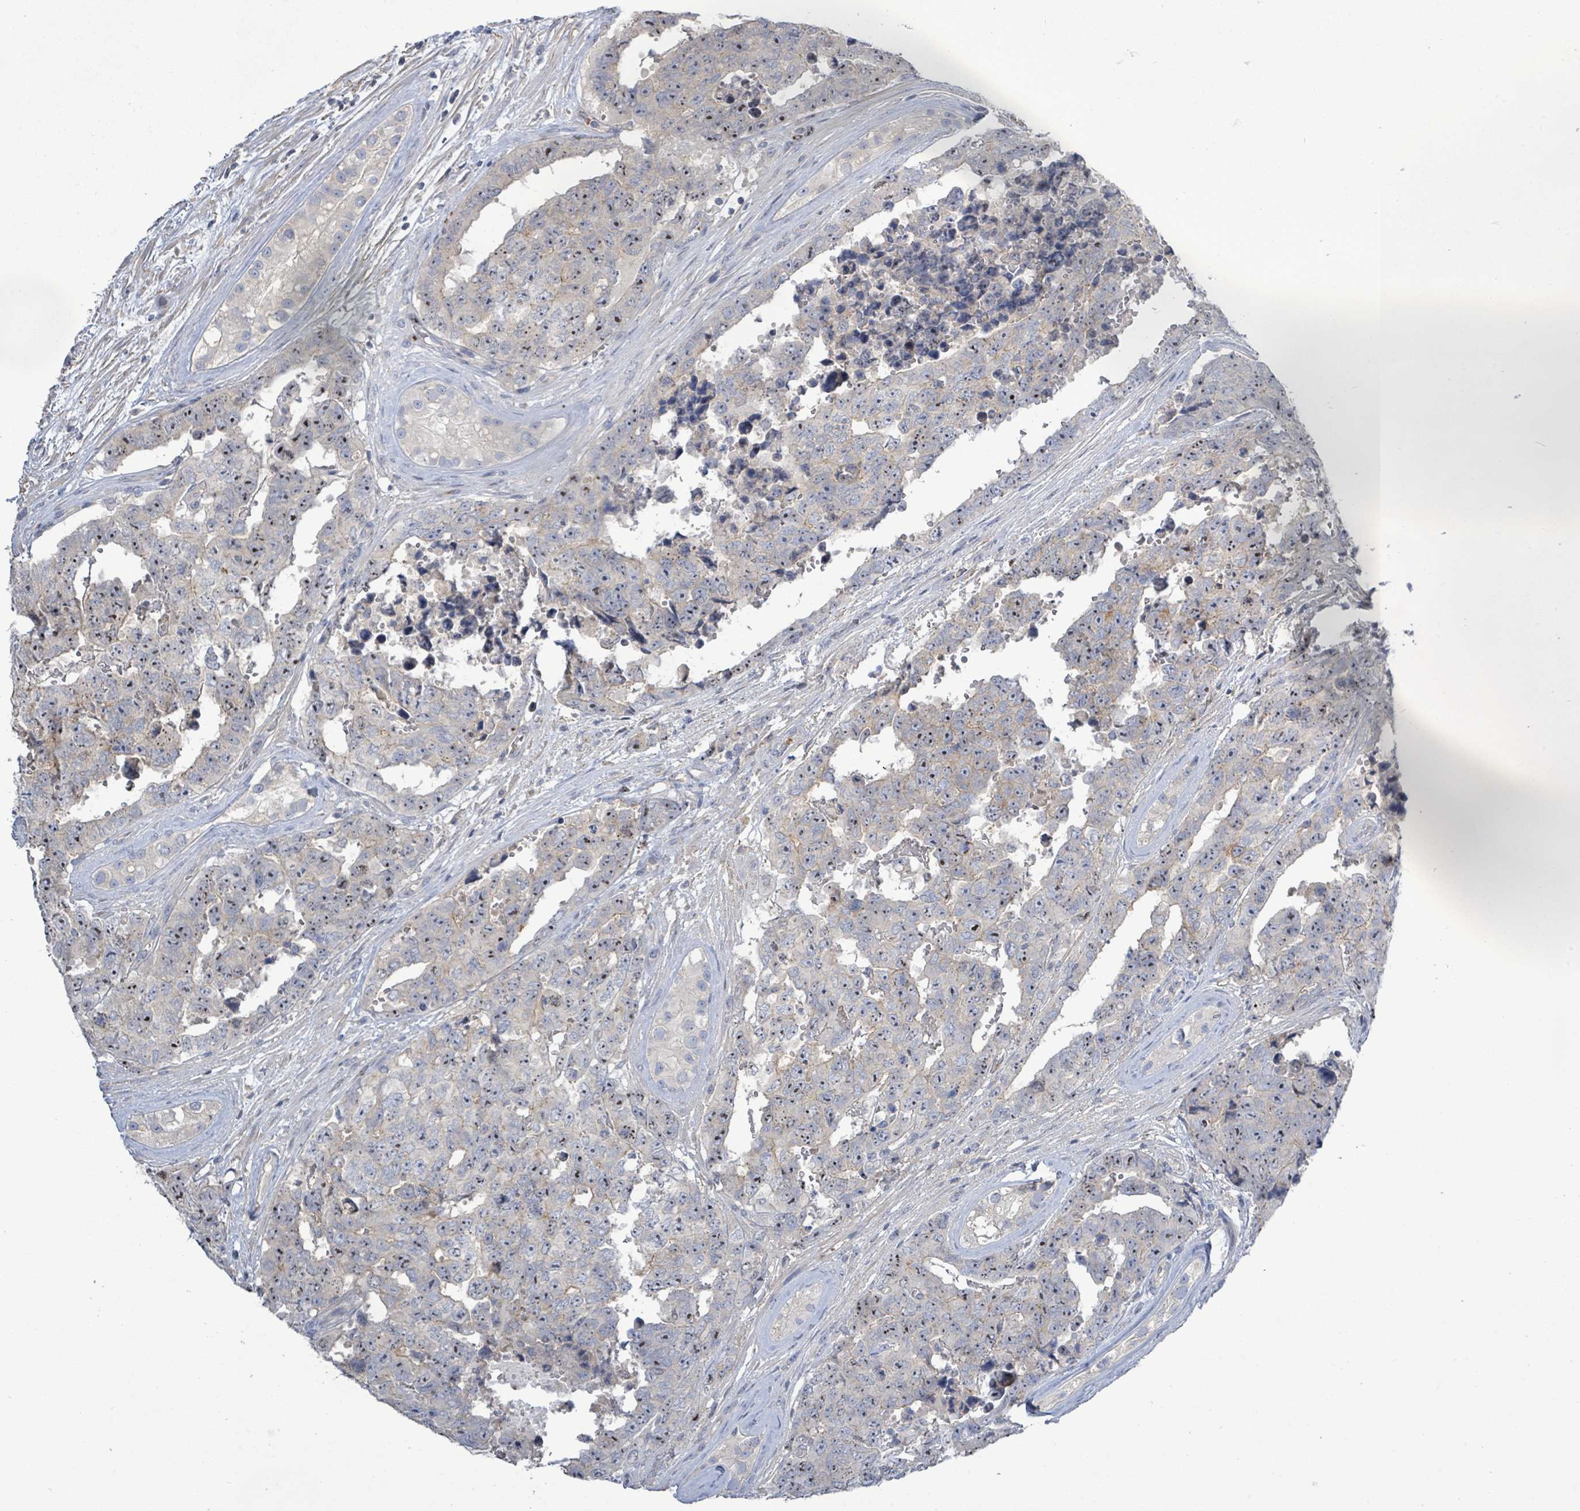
{"staining": {"intensity": "weak", "quantity": "25%-75%", "location": "nuclear"}, "tissue": "testis cancer", "cell_type": "Tumor cells", "image_type": "cancer", "snomed": [{"axis": "morphology", "description": "Normal tissue, NOS"}, {"axis": "morphology", "description": "Carcinoma, Embryonal, NOS"}, {"axis": "topography", "description": "Testis"}, {"axis": "topography", "description": "Epididymis"}], "caption": "Immunohistochemical staining of embryonal carcinoma (testis) displays low levels of weak nuclear staining in about 25%-75% of tumor cells.", "gene": "KRAS", "patient": {"sex": "male", "age": 25}}